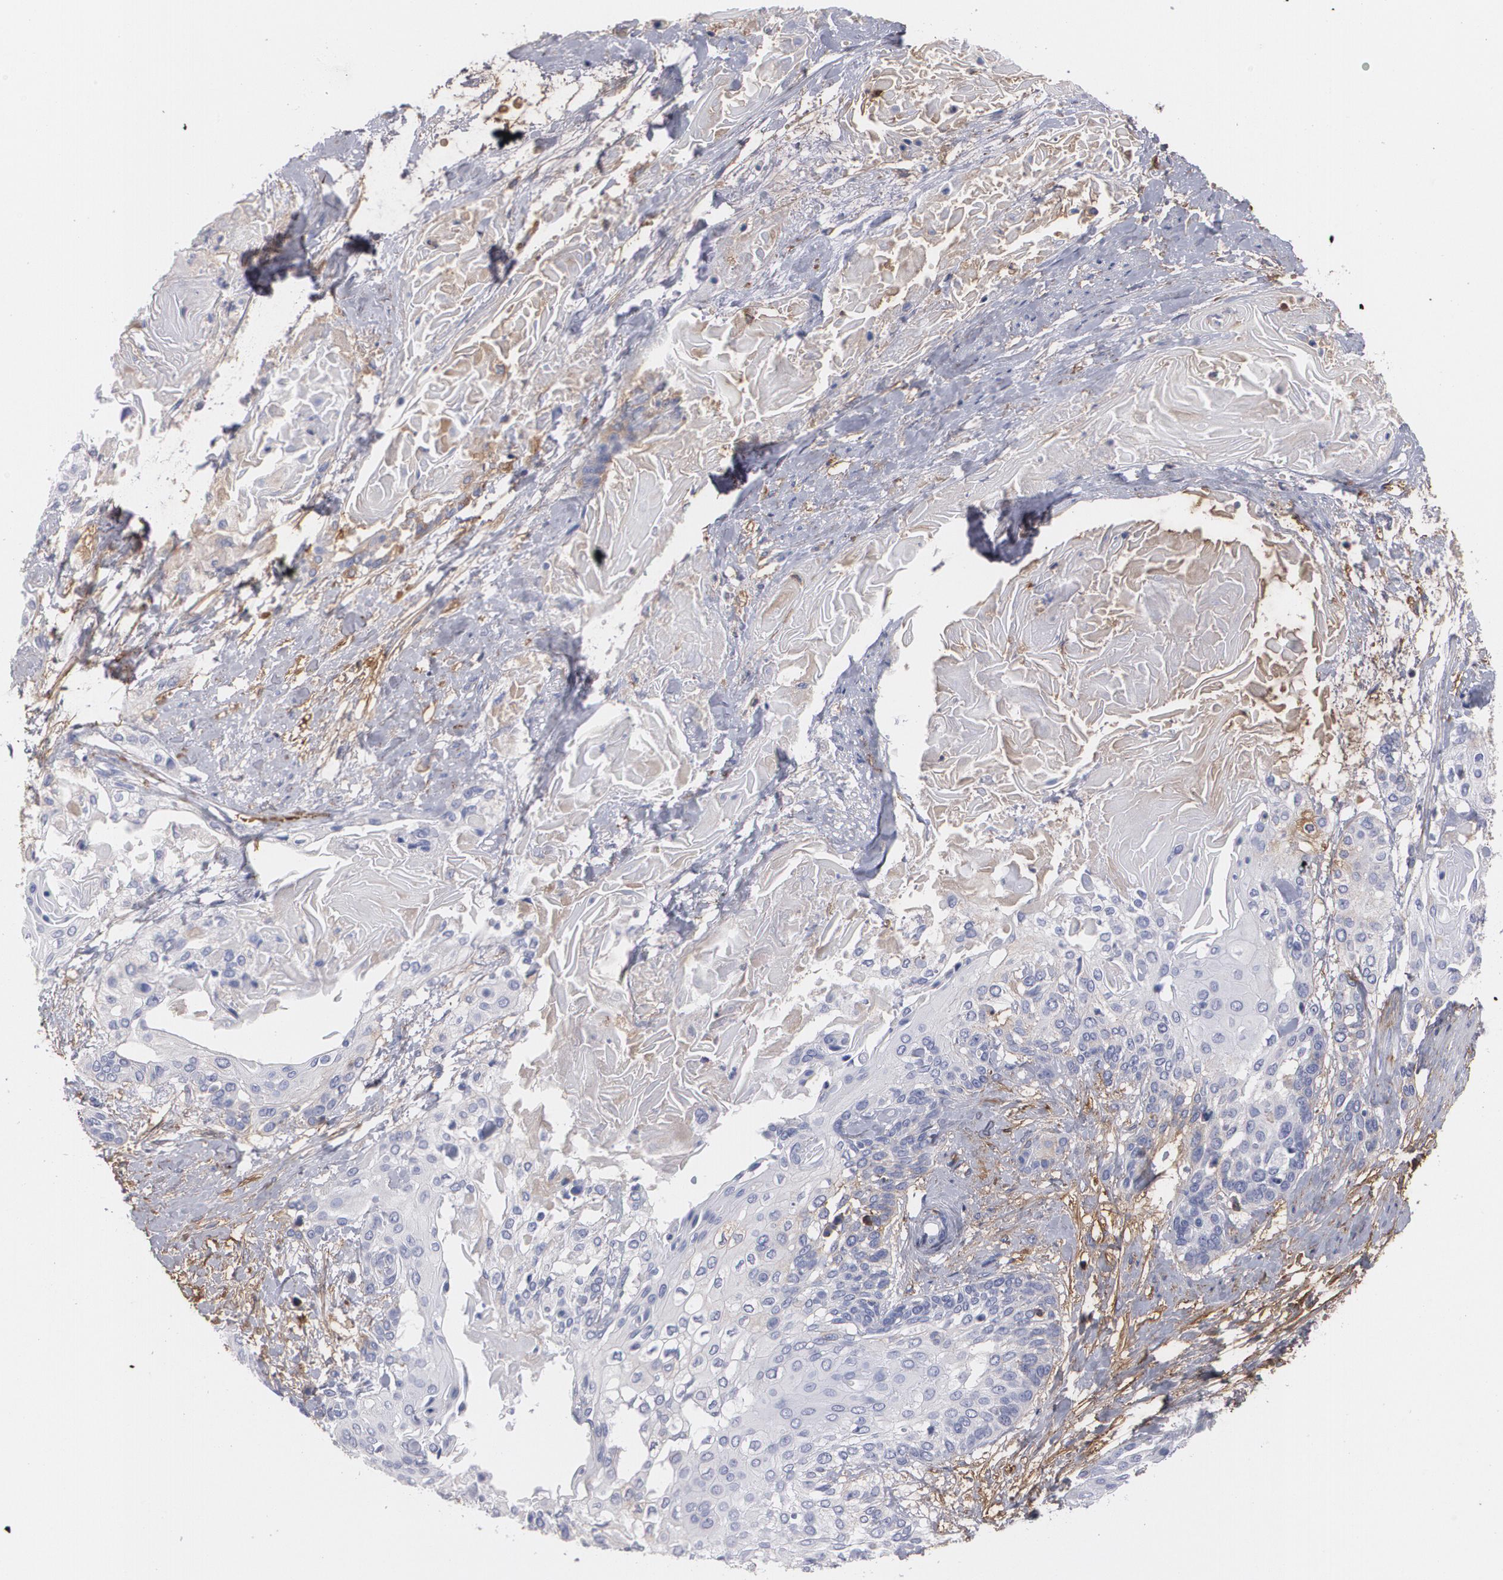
{"staining": {"intensity": "negative", "quantity": "none", "location": "none"}, "tissue": "cervical cancer", "cell_type": "Tumor cells", "image_type": "cancer", "snomed": [{"axis": "morphology", "description": "Squamous cell carcinoma, NOS"}, {"axis": "topography", "description": "Cervix"}], "caption": "Tumor cells show no significant protein staining in cervical cancer (squamous cell carcinoma).", "gene": "FBLN1", "patient": {"sex": "female", "age": 57}}